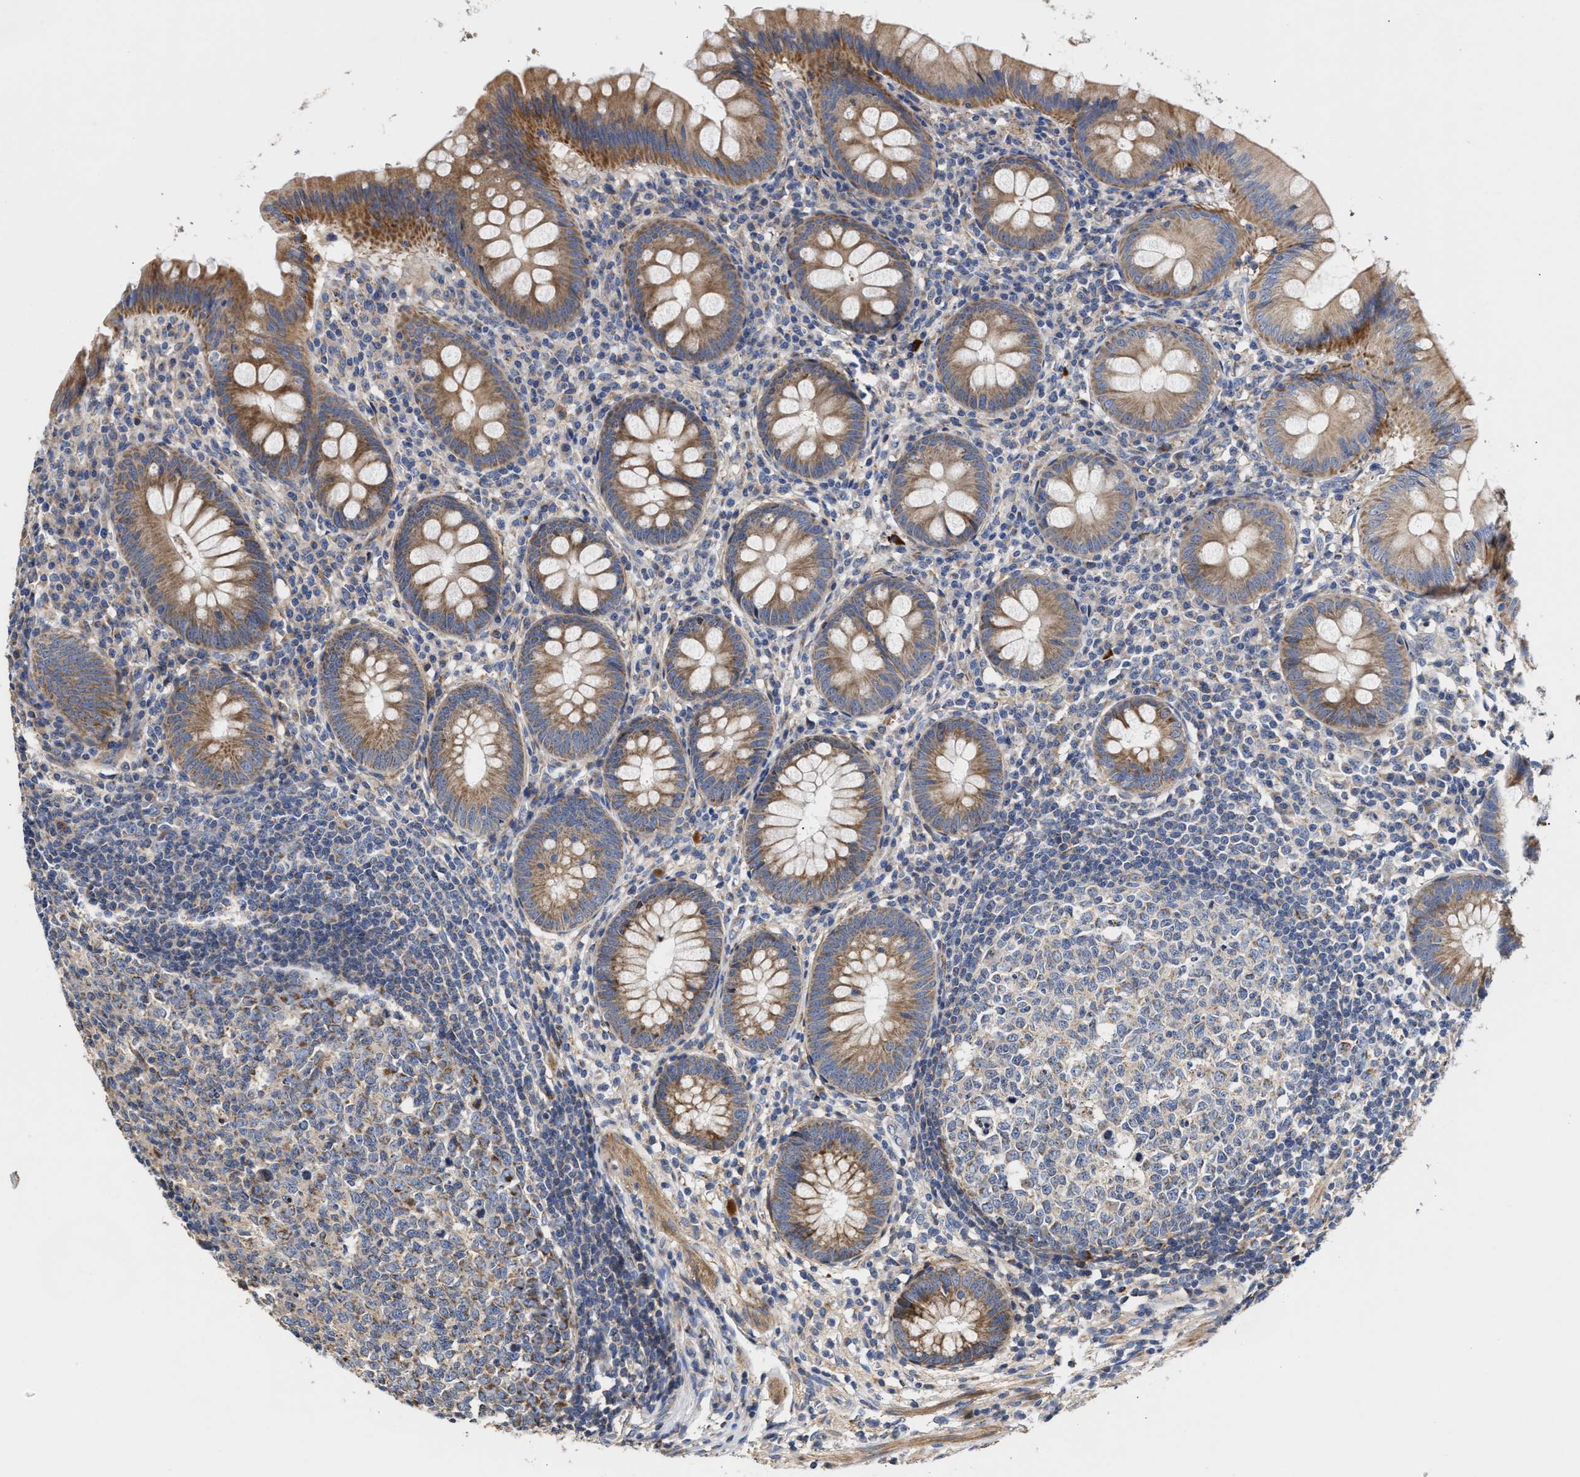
{"staining": {"intensity": "moderate", "quantity": ">75%", "location": "cytoplasmic/membranous"}, "tissue": "appendix", "cell_type": "Glandular cells", "image_type": "normal", "snomed": [{"axis": "morphology", "description": "Normal tissue, NOS"}, {"axis": "topography", "description": "Appendix"}], "caption": "About >75% of glandular cells in unremarkable appendix demonstrate moderate cytoplasmic/membranous protein staining as visualized by brown immunohistochemical staining.", "gene": "MALSU1", "patient": {"sex": "male", "age": 56}}